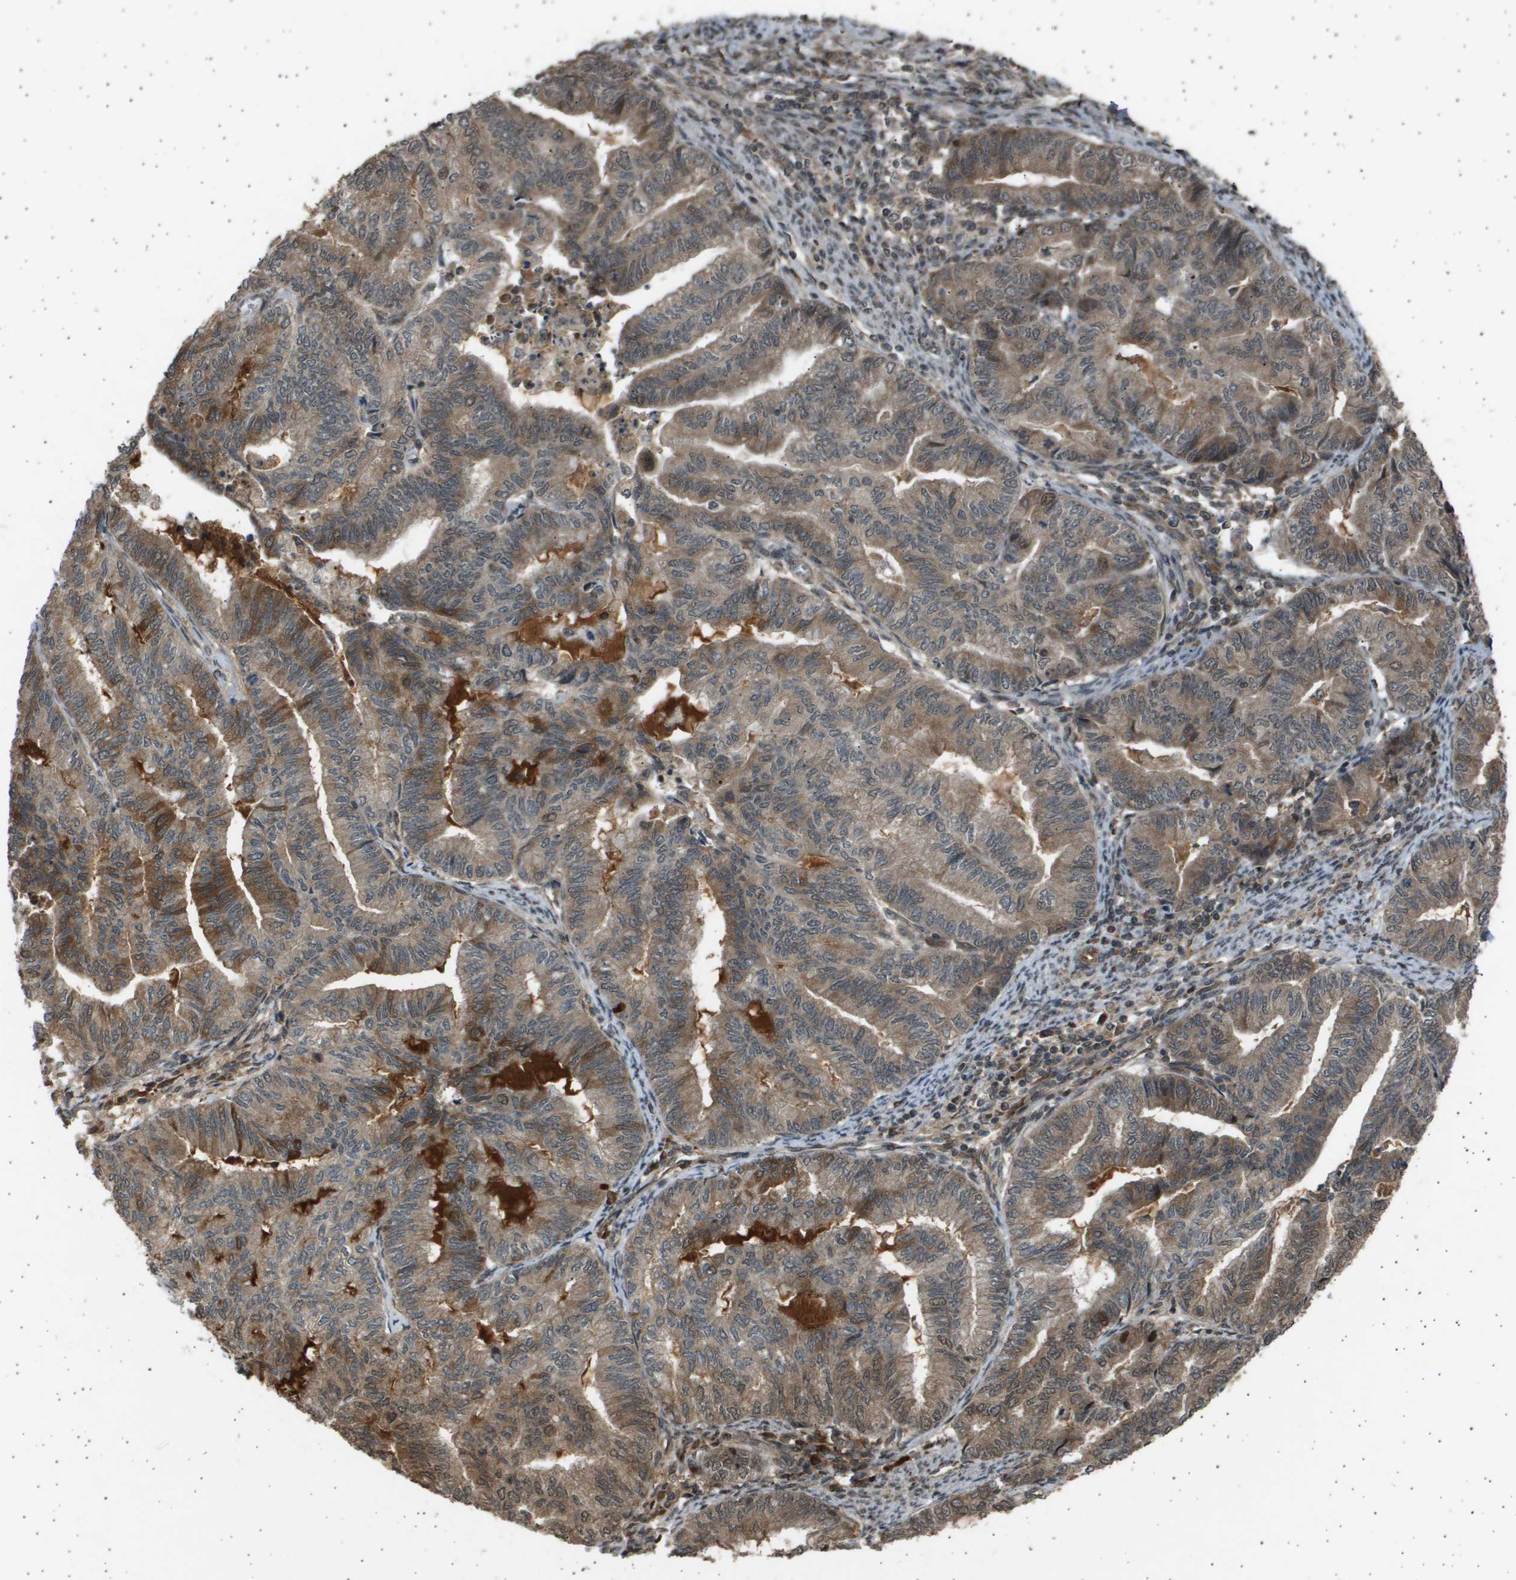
{"staining": {"intensity": "moderate", "quantity": ">75%", "location": "cytoplasmic/membranous,nuclear"}, "tissue": "endometrial cancer", "cell_type": "Tumor cells", "image_type": "cancer", "snomed": [{"axis": "morphology", "description": "Adenocarcinoma, NOS"}, {"axis": "topography", "description": "Endometrium"}], "caption": "Human adenocarcinoma (endometrial) stained with a brown dye exhibits moderate cytoplasmic/membranous and nuclear positive staining in about >75% of tumor cells.", "gene": "TNRC6A", "patient": {"sex": "female", "age": 79}}